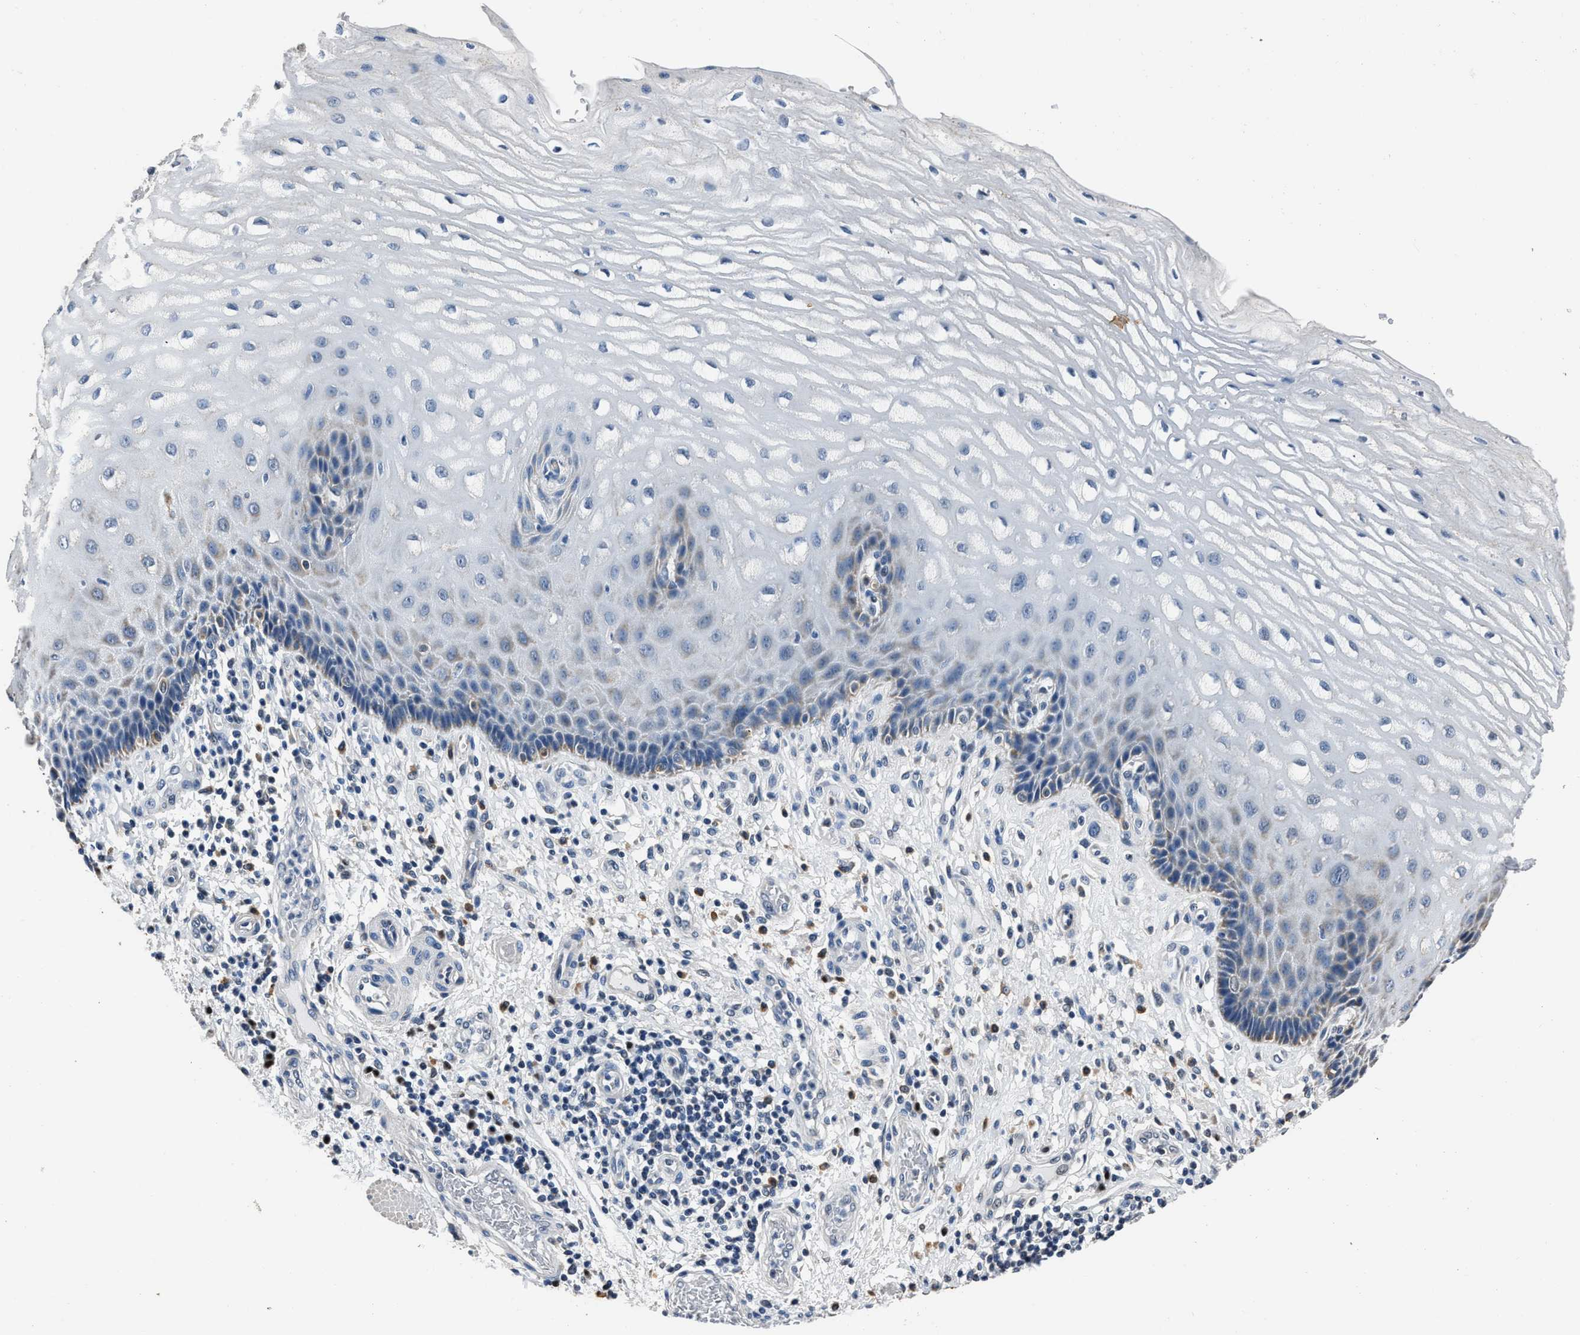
{"staining": {"intensity": "negative", "quantity": "none", "location": "none"}, "tissue": "esophagus", "cell_type": "Squamous epithelial cells", "image_type": "normal", "snomed": [{"axis": "morphology", "description": "Normal tissue, NOS"}, {"axis": "topography", "description": "Esophagus"}], "caption": "This is an immunohistochemistry (IHC) photomicrograph of unremarkable human esophagus. There is no expression in squamous epithelial cells.", "gene": "NSUN5", "patient": {"sex": "male", "age": 54}}